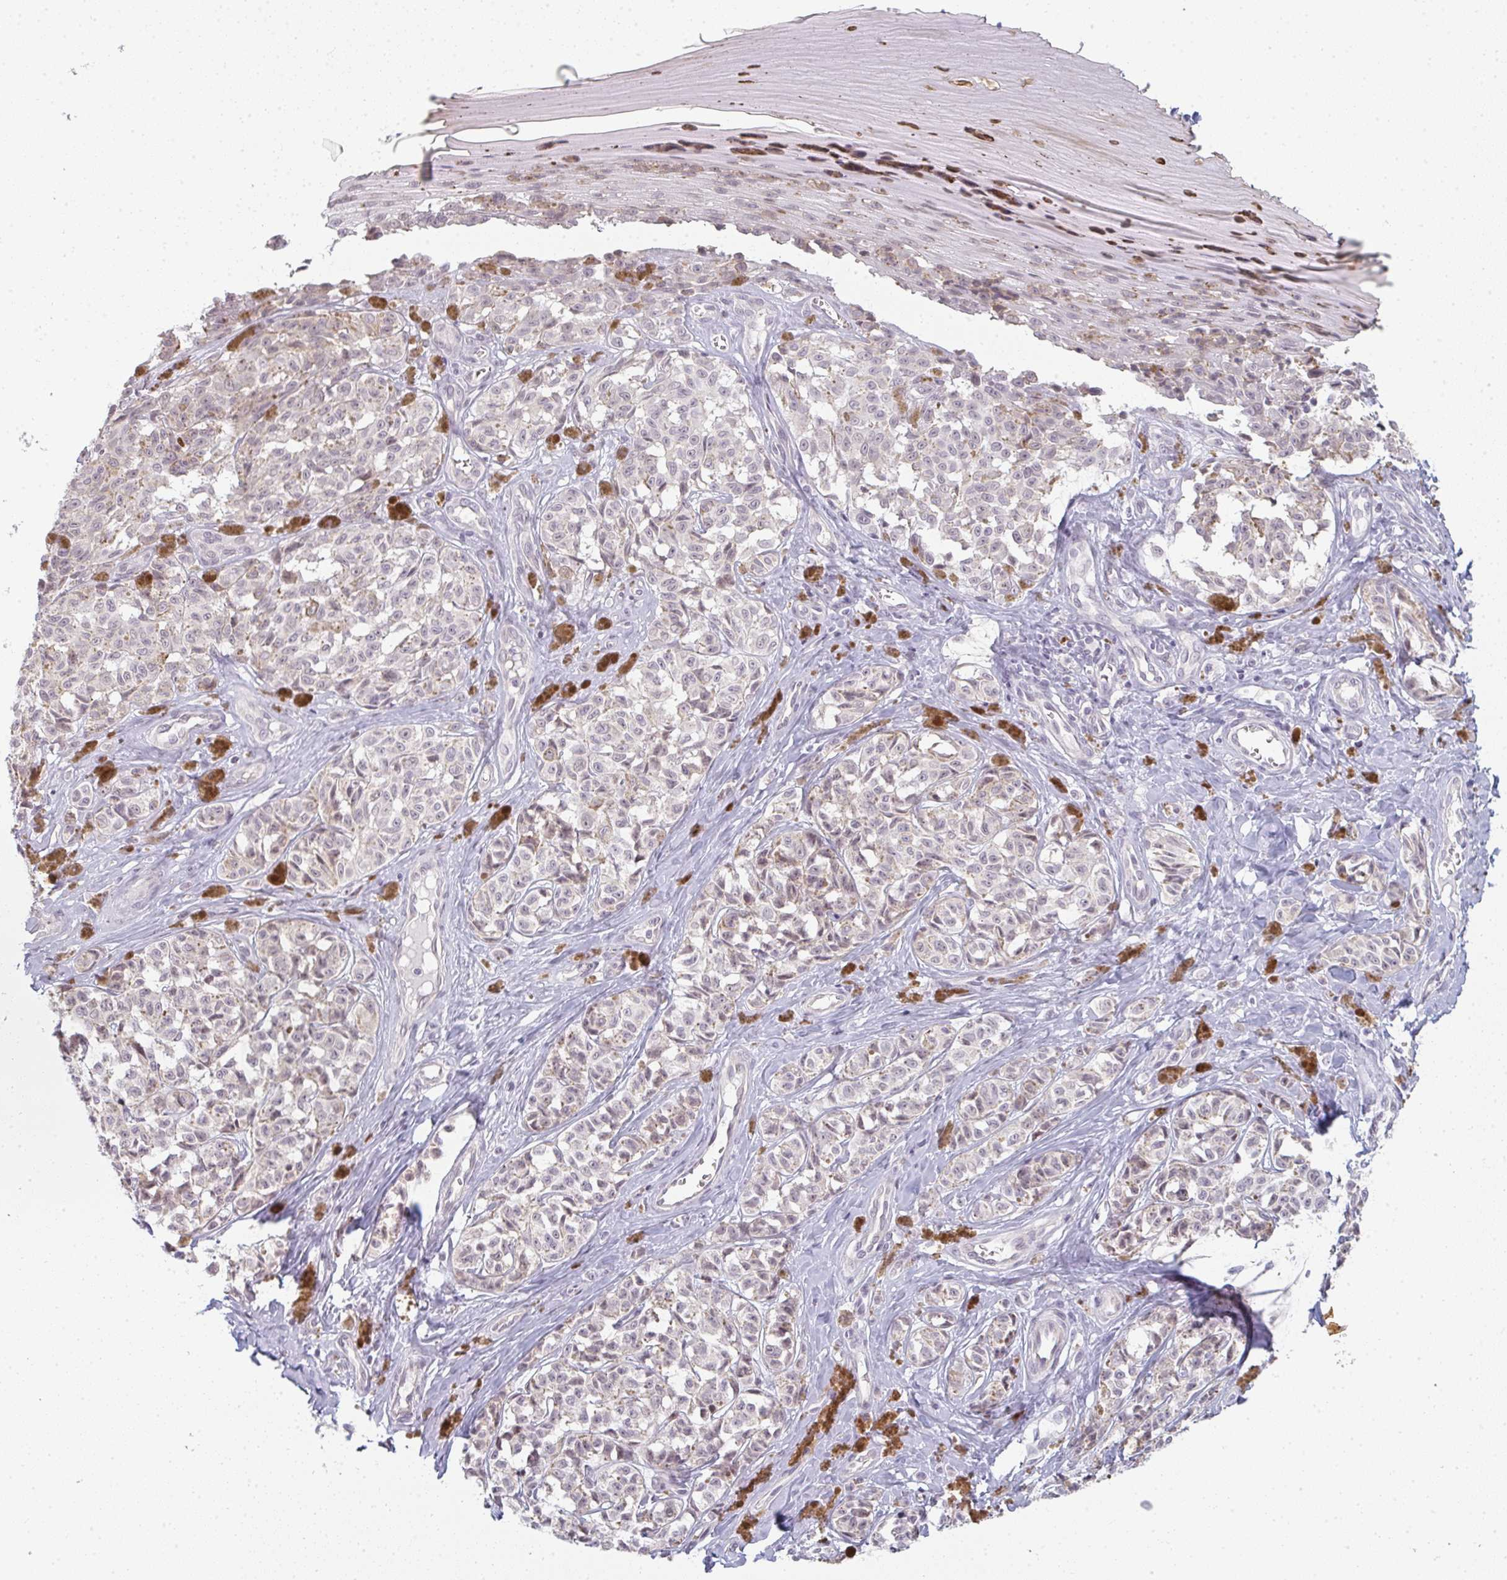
{"staining": {"intensity": "weak", "quantity": "<25%", "location": "cytoplasmic/membranous"}, "tissue": "melanoma", "cell_type": "Tumor cells", "image_type": "cancer", "snomed": [{"axis": "morphology", "description": "Malignant melanoma, NOS"}, {"axis": "topography", "description": "Skin"}], "caption": "IHC of malignant melanoma demonstrates no expression in tumor cells.", "gene": "RBBP6", "patient": {"sex": "female", "age": 65}}